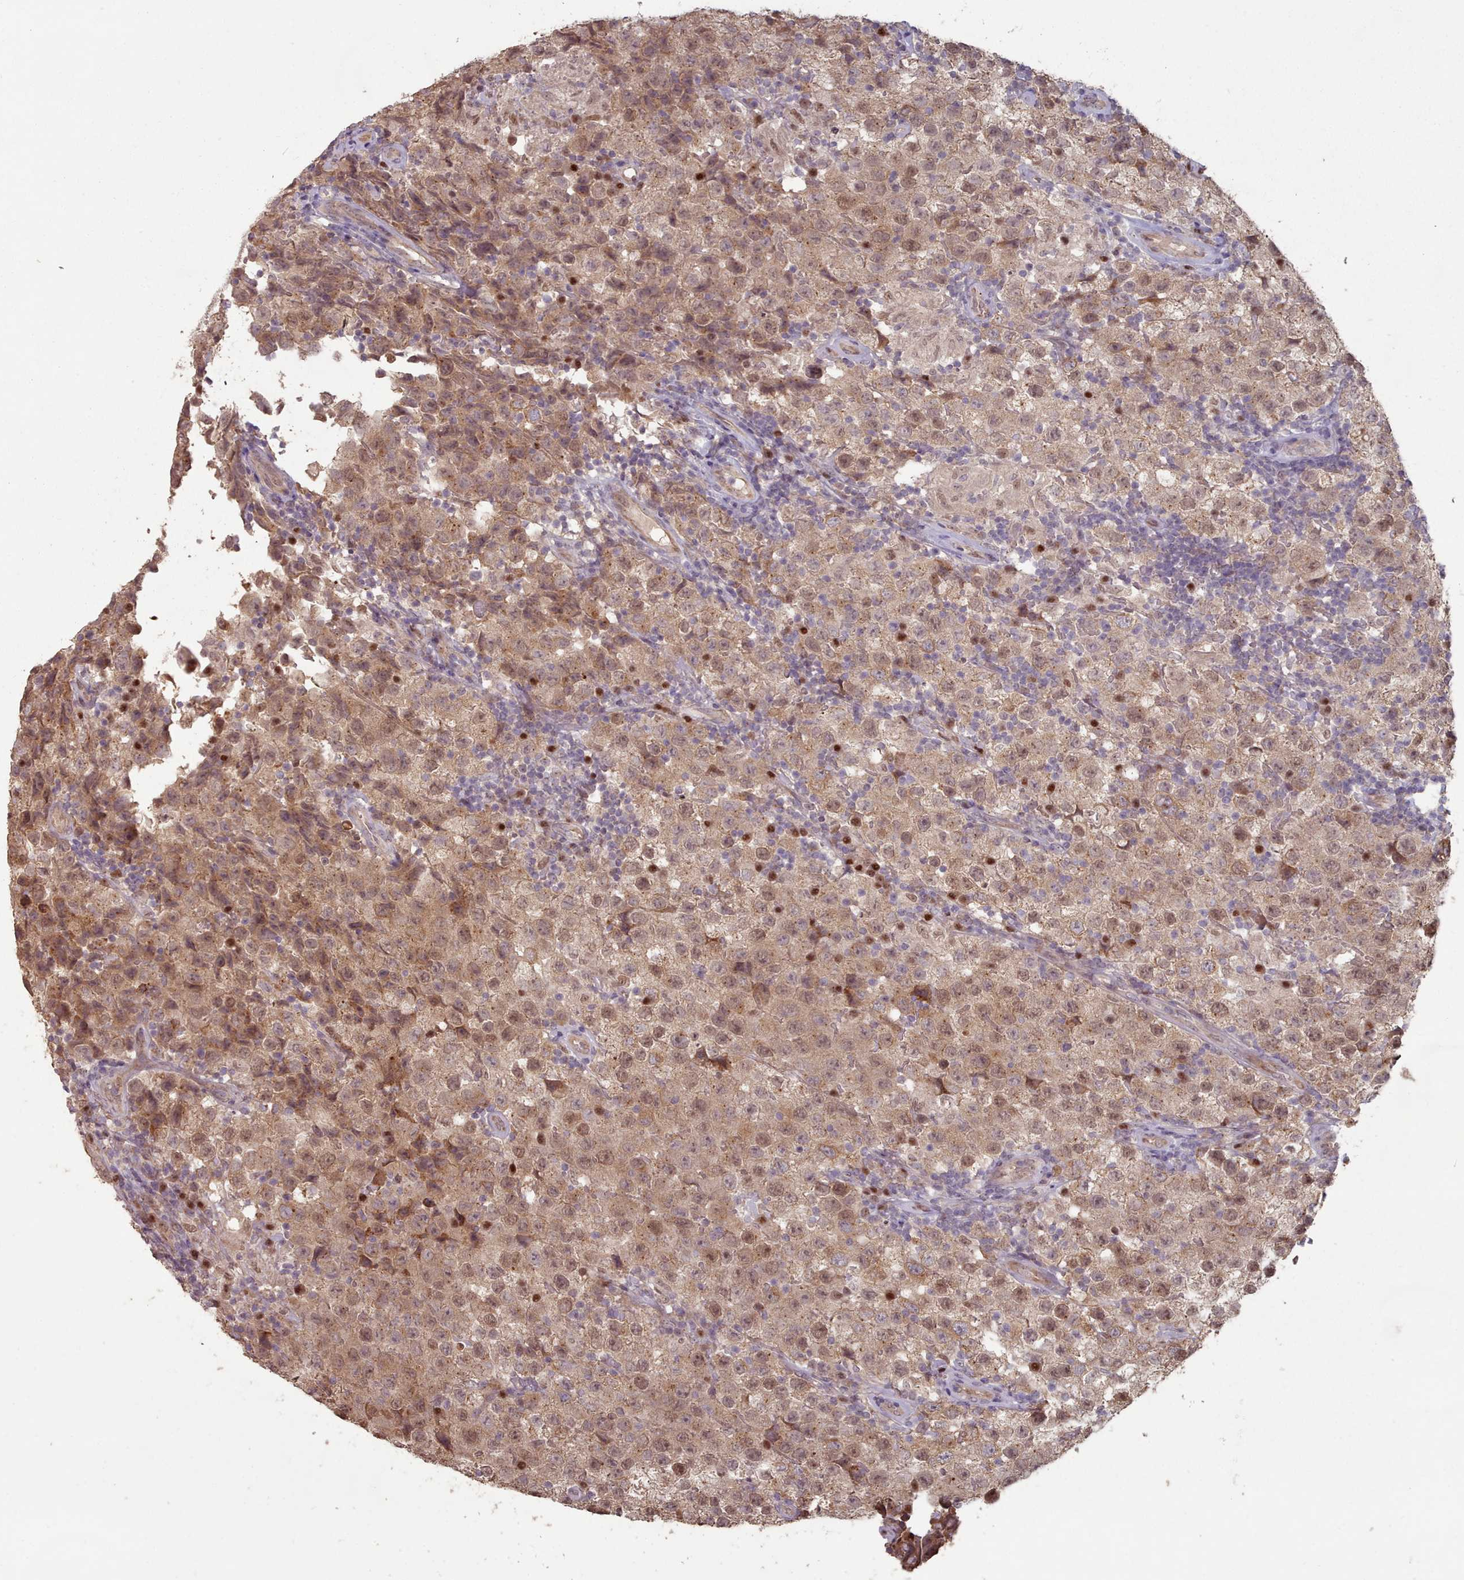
{"staining": {"intensity": "moderate", "quantity": ">75%", "location": "cytoplasmic/membranous,nuclear"}, "tissue": "testis cancer", "cell_type": "Tumor cells", "image_type": "cancer", "snomed": [{"axis": "morphology", "description": "Seminoma, NOS"}, {"axis": "morphology", "description": "Carcinoma, Embryonal, NOS"}, {"axis": "topography", "description": "Testis"}], "caption": "An immunohistochemistry micrograph of neoplastic tissue is shown. Protein staining in brown labels moderate cytoplasmic/membranous and nuclear positivity in testis cancer within tumor cells. (brown staining indicates protein expression, while blue staining denotes nuclei).", "gene": "ERCC6L", "patient": {"sex": "male", "age": 41}}